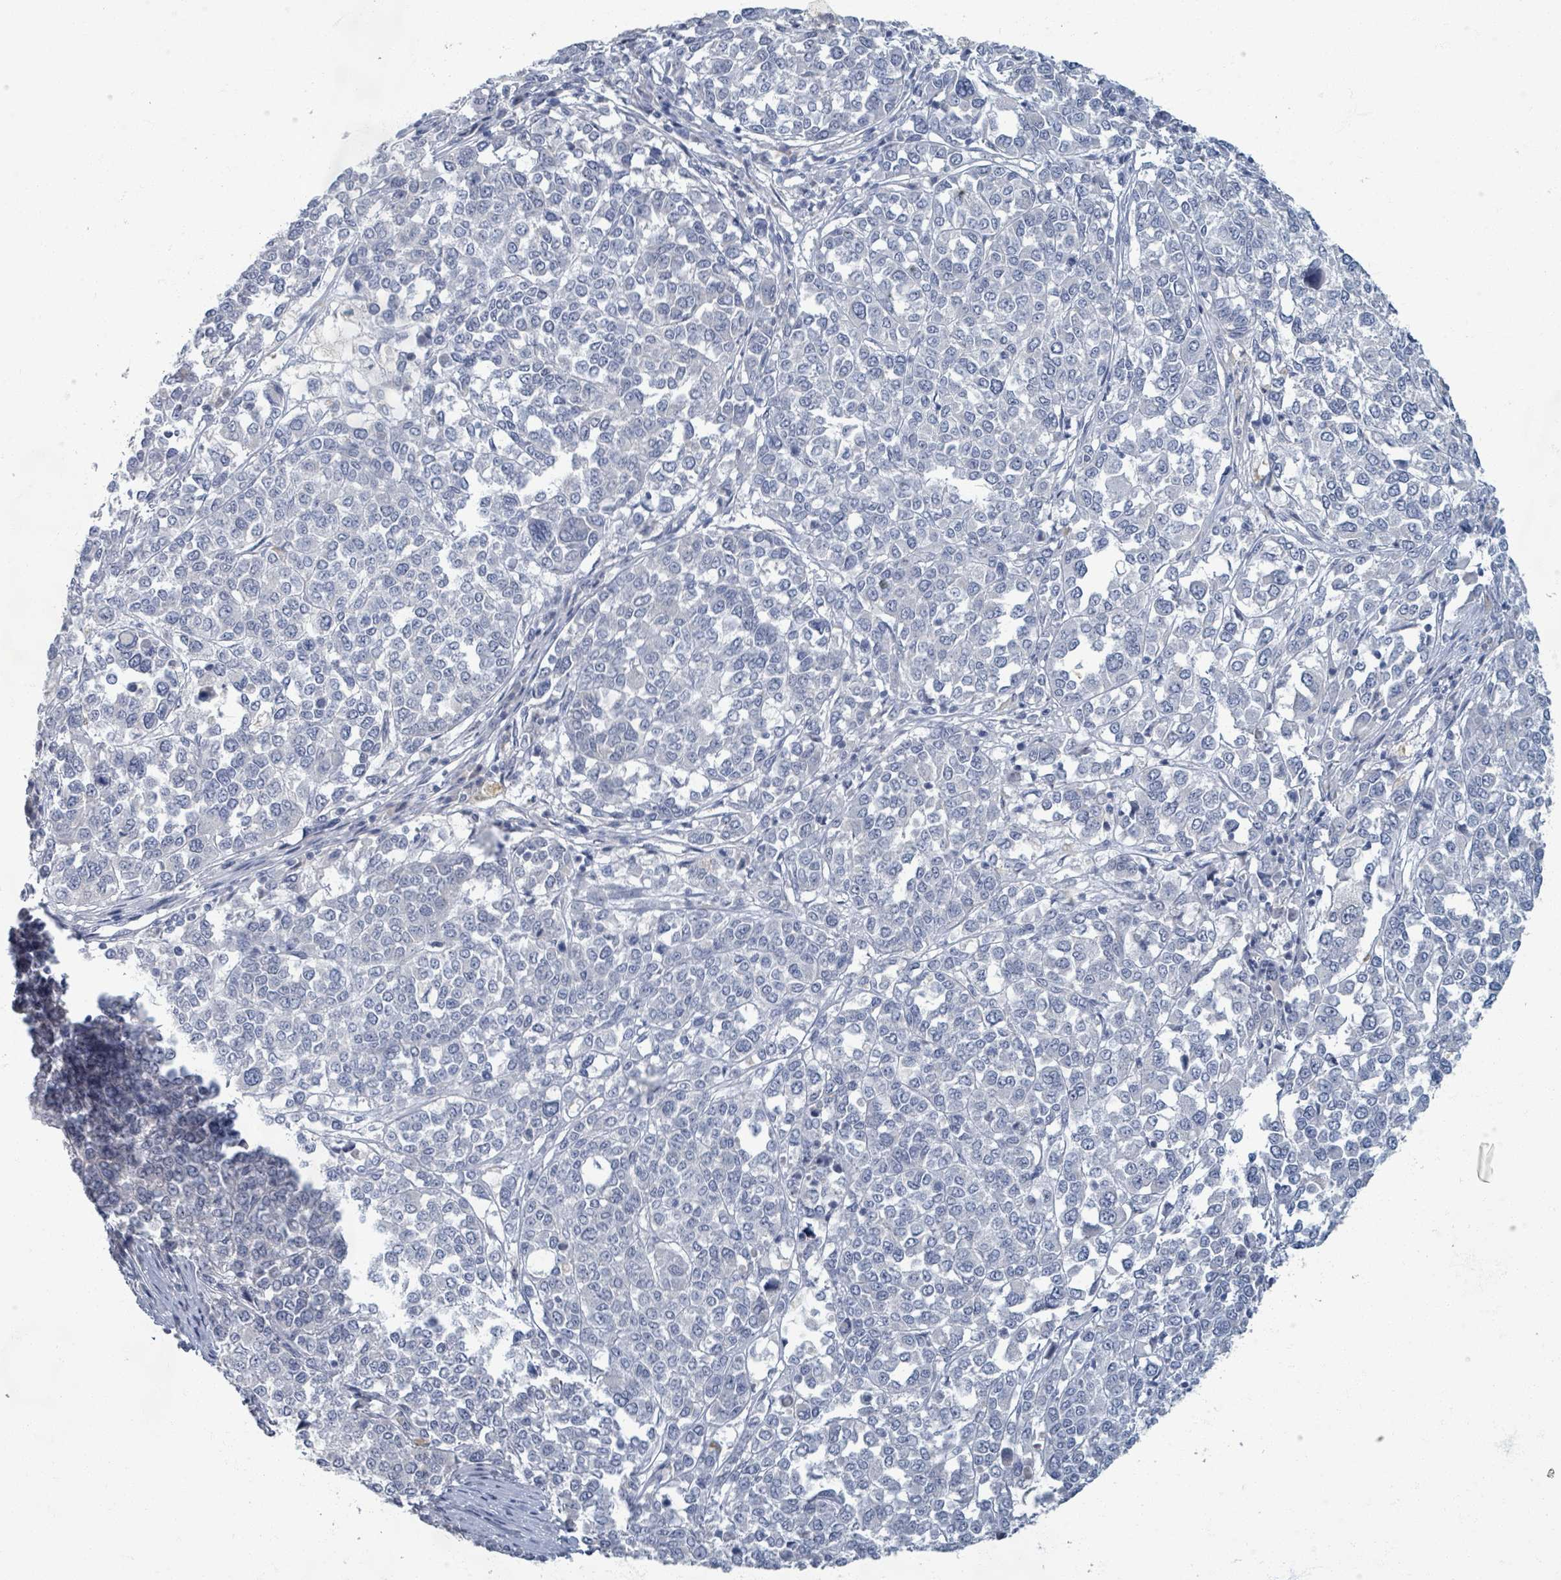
{"staining": {"intensity": "negative", "quantity": "none", "location": "none"}, "tissue": "melanoma", "cell_type": "Tumor cells", "image_type": "cancer", "snomed": [{"axis": "morphology", "description": "Malignant melanoma, Metastatic site"}, {"axis": "topography", "description": "Lymph node"}], "caption": "Melanoma was stained to show a protein in brown. There is no significant positivity in tumor cells.", "gene": "WNT11", "patient": {"sex": "male", "age": 44}}